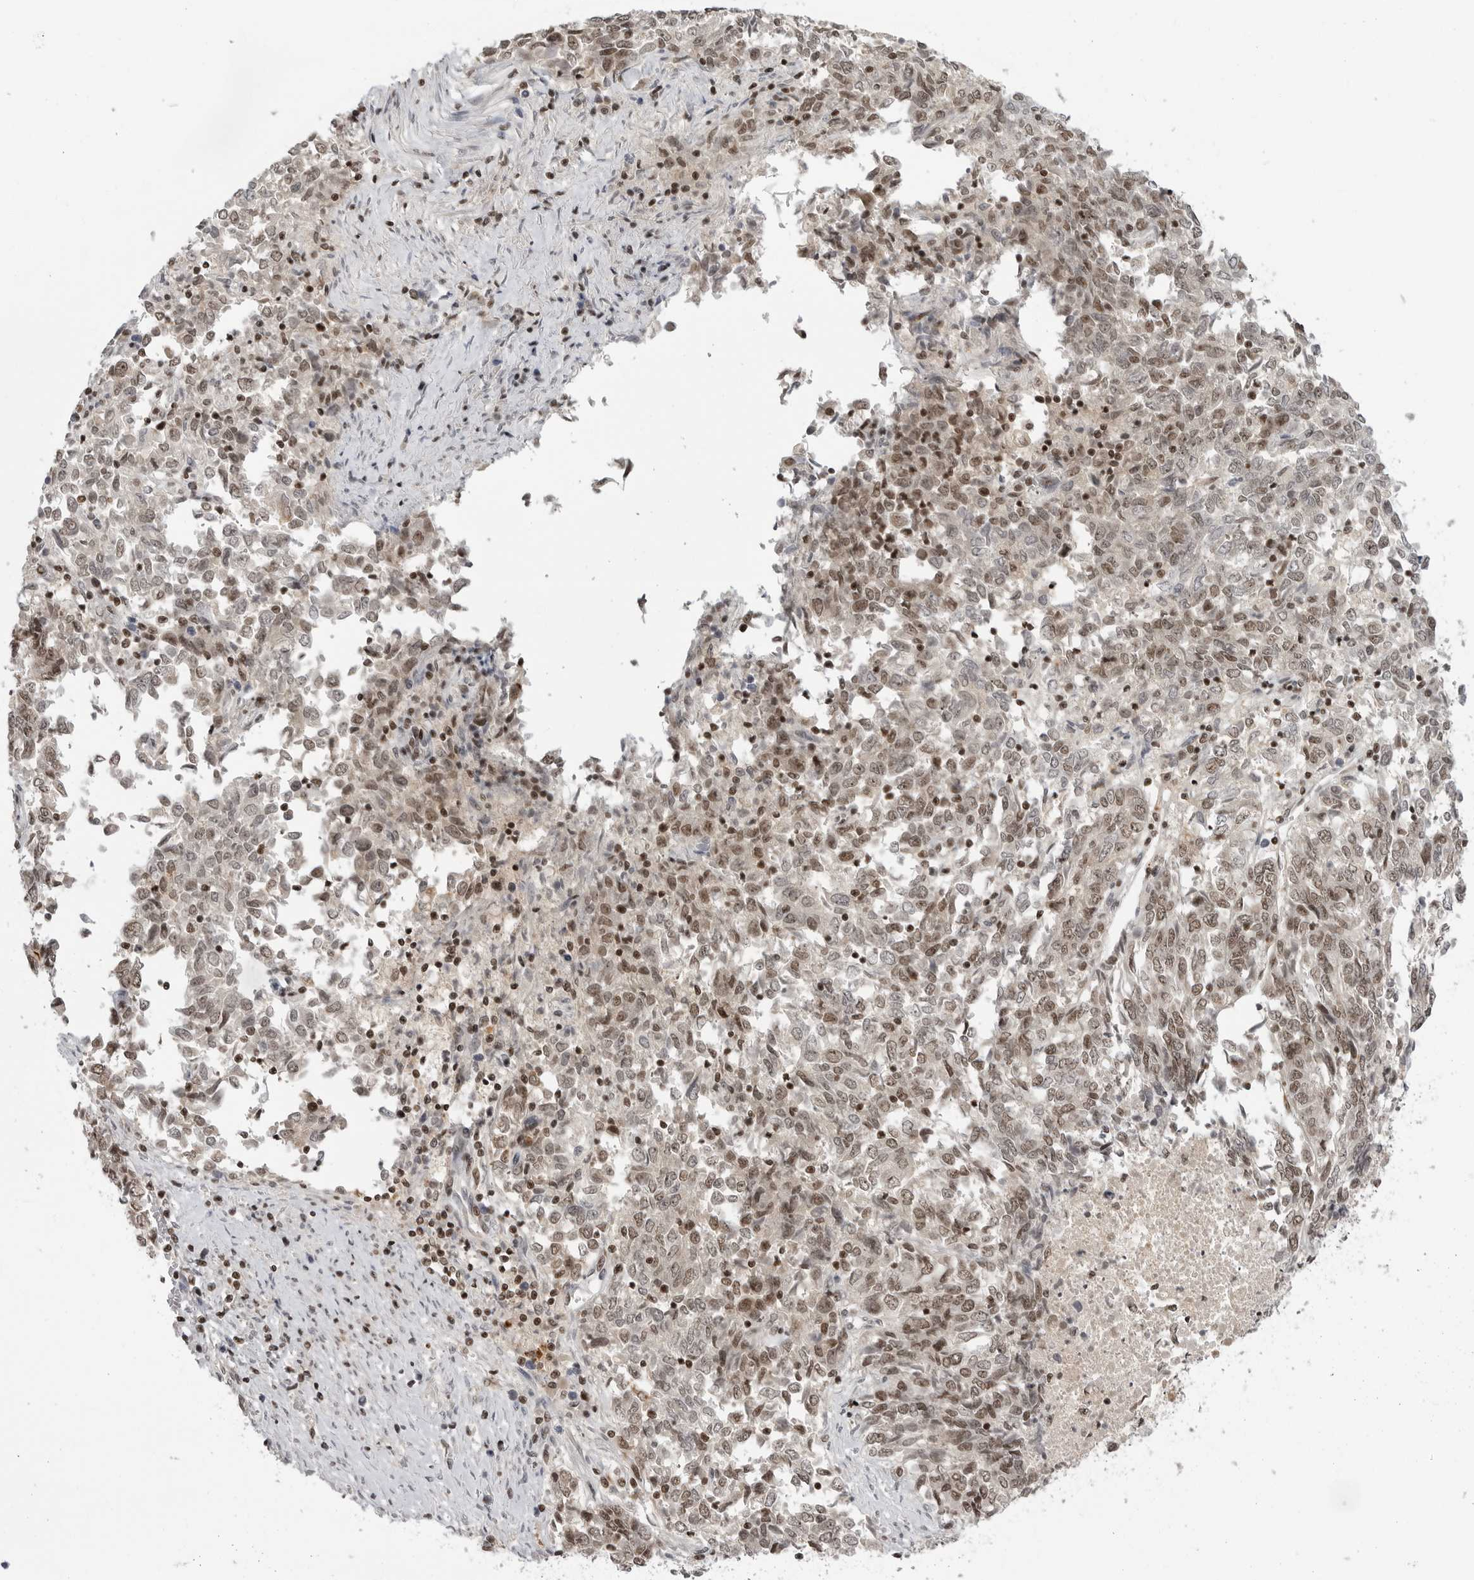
{"staining": {"intensity": "moderate", "quantity": ">75%", "location": "nuclear"}, "tissue": "endometrial cancer", "cell_type": "Tumor cells", "image_type": "cancer", "snomed": [{"axis": "morphology", "description": "Adenocarcinoma, NOS"}, {"axis": "topography", "description": "Endometrium"}], "caption": "Endometrial cancer stained for a protein exhibits moderate nuclear positivity in tumor cells.", "gene": "TRIM66", "patient": {"sex": "female", "age": 80}}